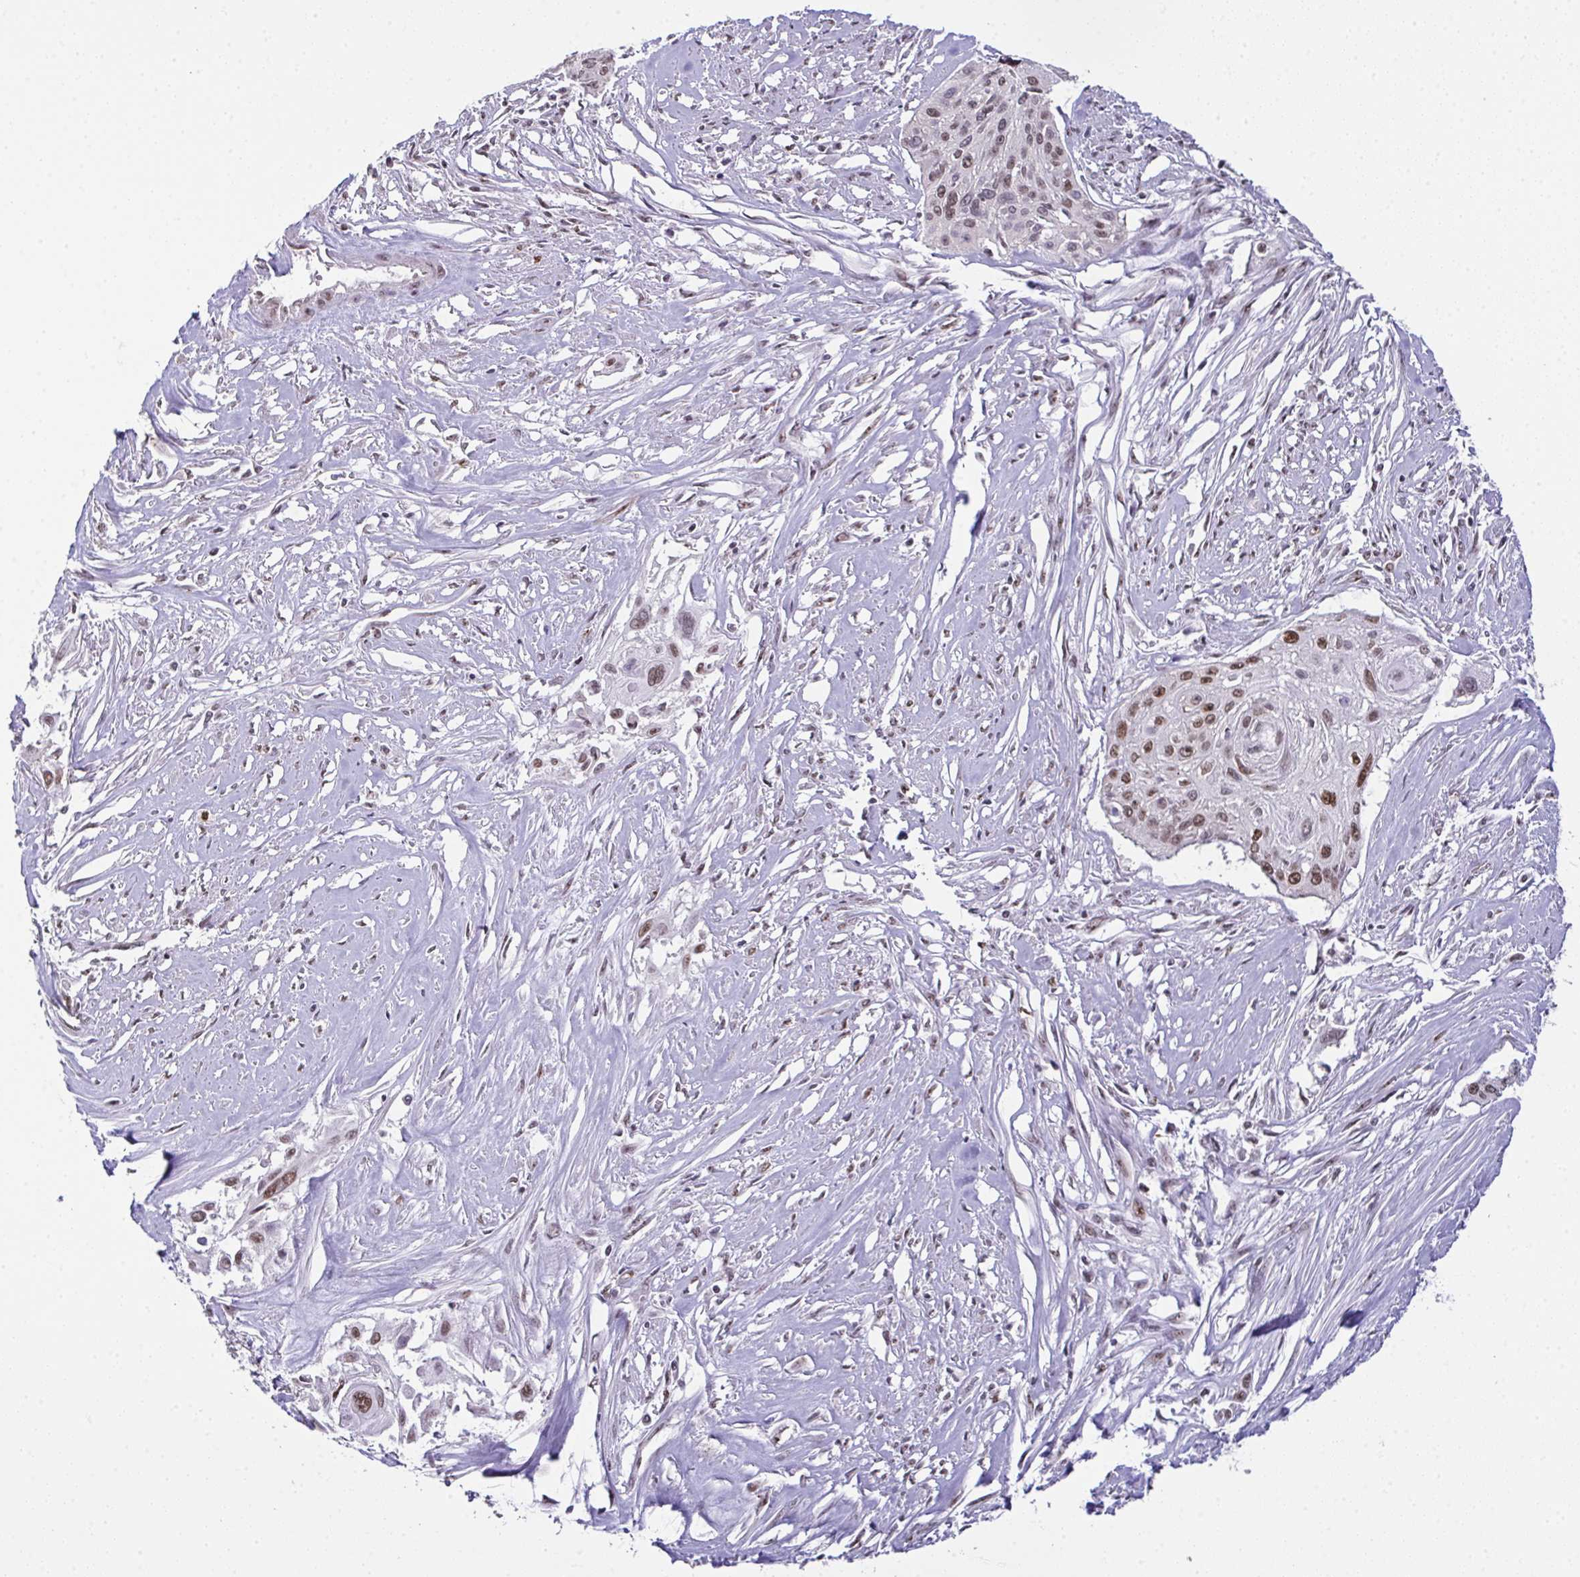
{"staining": {"intensity": "moderate", "quantity": ">75%", "location": "nuclear"}, "tissue": "cervical cancer", "cell_type": "Tumor cells", "image_type": "cancer", "snomed": [{"axis": "morphology", "description": "Squamous cell carcinoma, NOS"}, {"axis": "topography", "description": "Cervix"}], "caption": "The immunohistochemical stain labels moderate nuclear staining in tumor cells of cervical cancer tissue.", "gene": "ZNF800", "patient": {"sex": "female", "age": 49}}